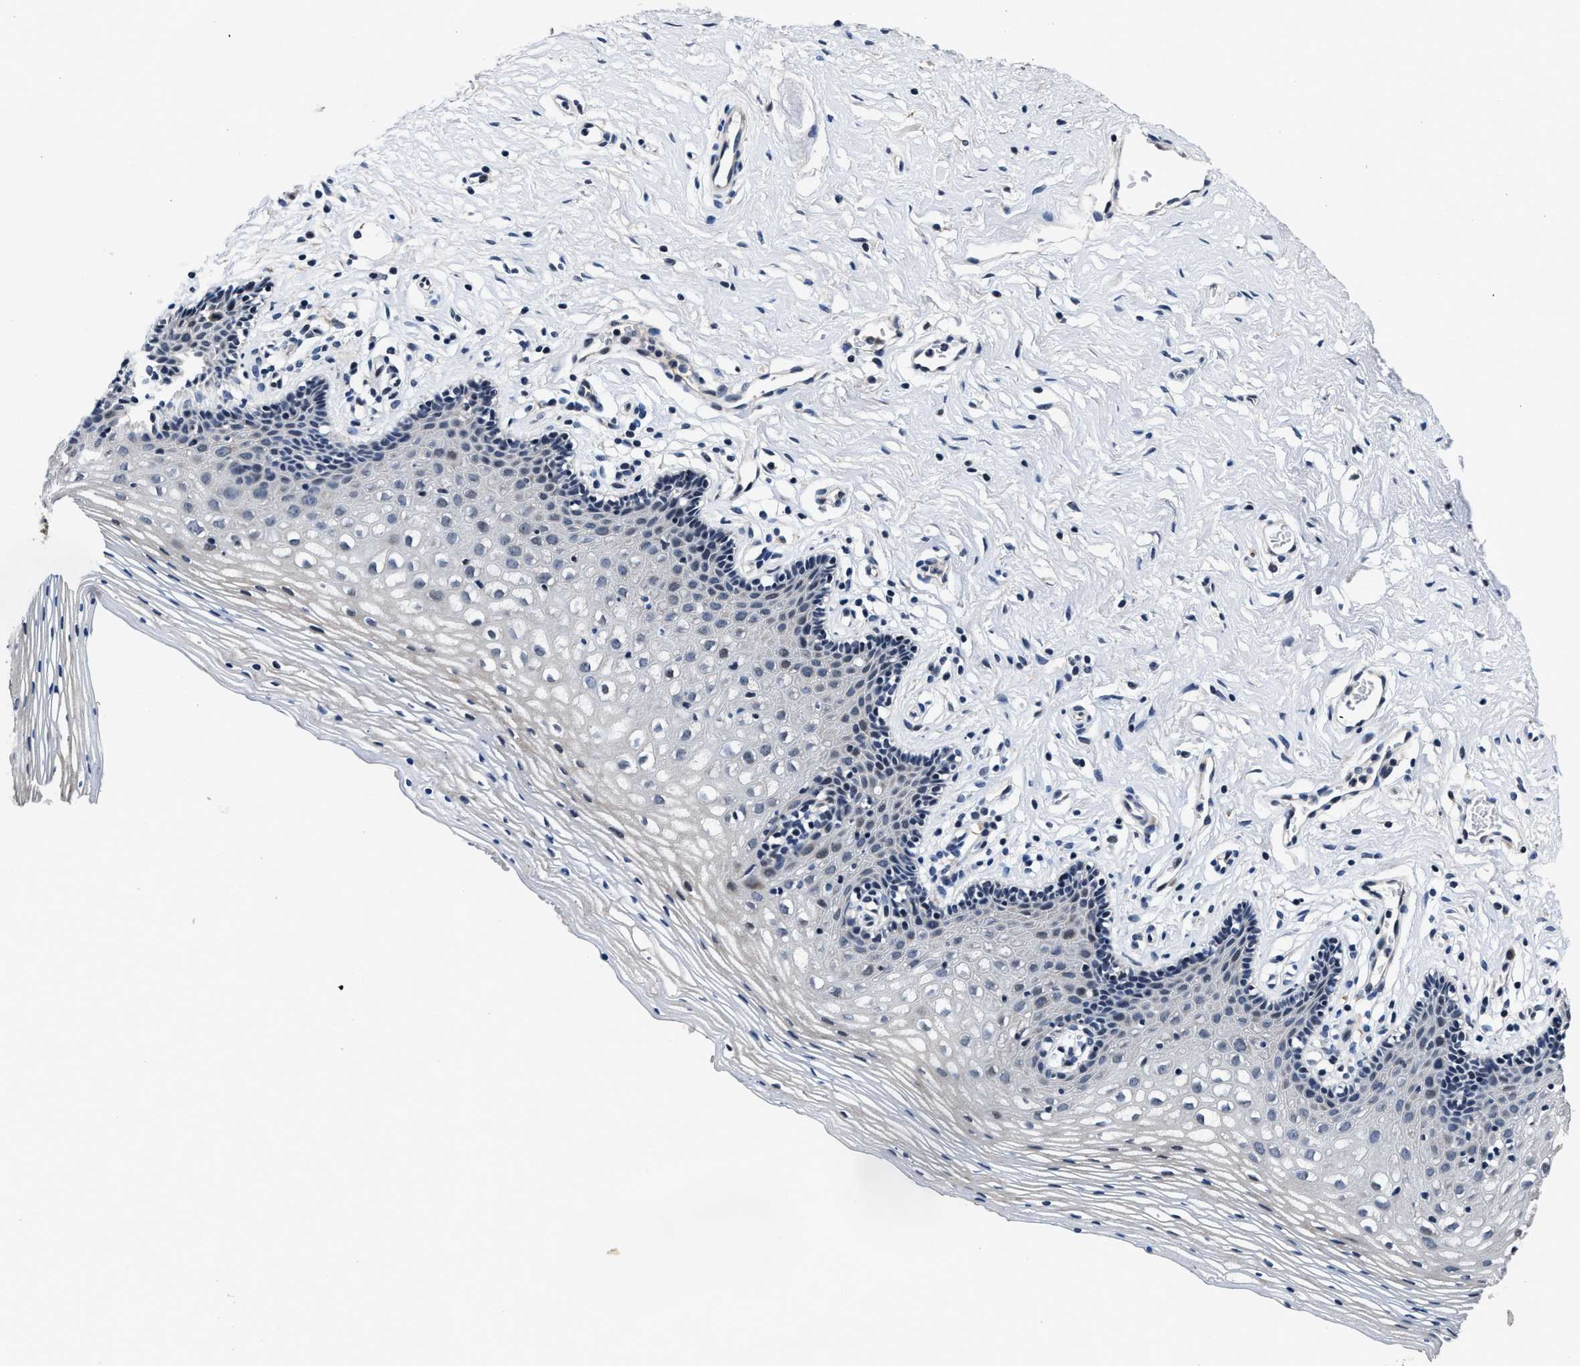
{"staining": {"intensity": "negative", "quantity": "none", "location": "none"}, "tissue": "vagina", "cell_type": "Squamous epithelial cells", "image_type": "normal", "snomed": [{"axis": "morphology", "description": "Normal tissue, NOS"}, {"axis": "topography", "description": "Vagina"}], "caption": "This histopathology image is of normal vagina stained with immunohistochemistry (IHC) to label a protein in brown with the nuclei are counter-stained blue. There is no positivity in squamous epithelial cells. The staining is performed using DAB (3,3'-diaminobenzidine) brown chromogen with nuclei counter-stained in using hematoxylin.", "gene": "TMEM53", "patient": {"sex": "female", "age": 32}}